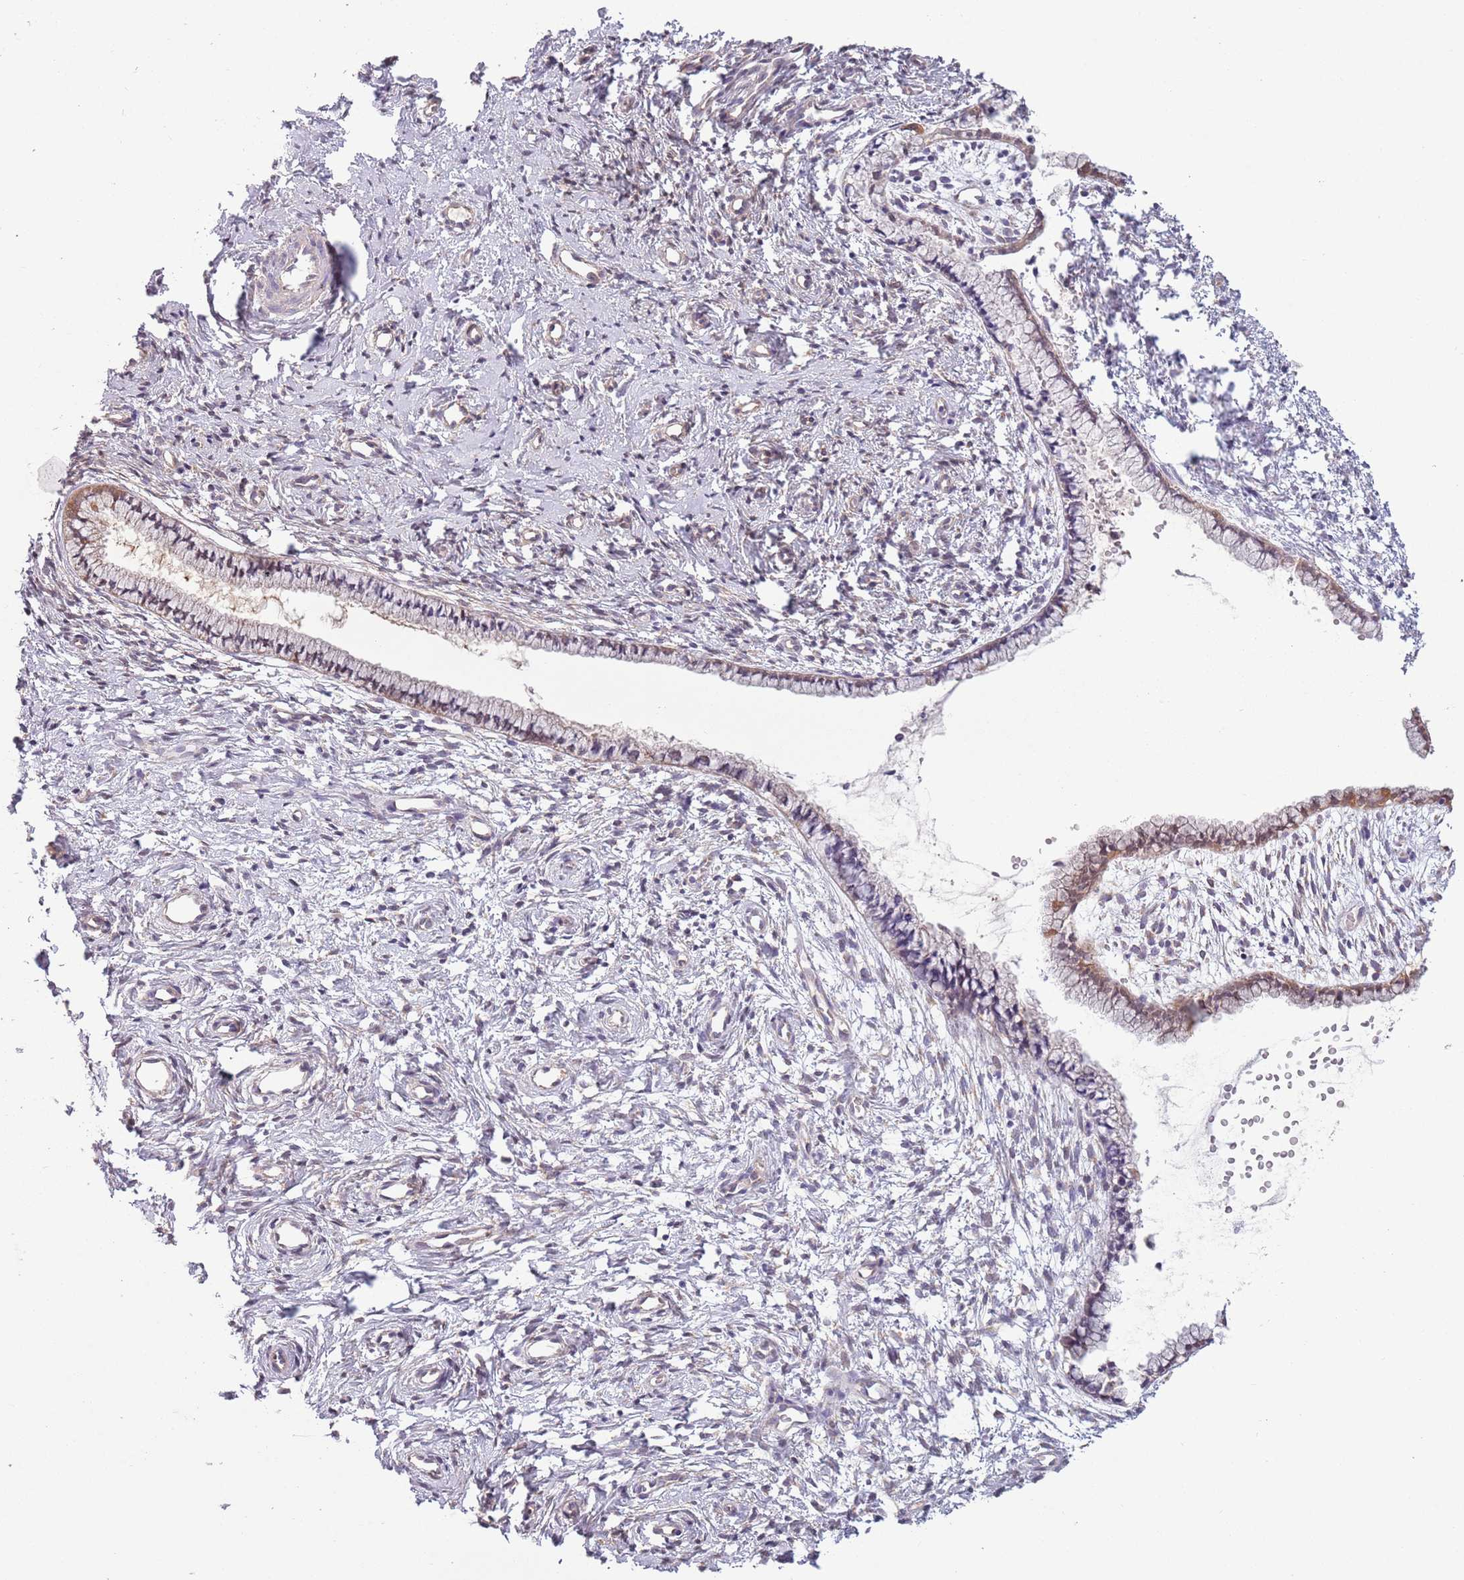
{"staining": {"intensity": "moderate", "quantity": "<25%", "location": "cytoplasmic/membranous"}, "tissue": "cervix", "cell_type": "Glandular cells", "image_type": "normal", "snomed": [{"axis": "morphology", "description": "Normal tissue, NOS"}, {"axis": "topography", "description": "Cervix"}], "caption": "Brown immunohistochemical staining in unremarkable cervix demonstrates moderate cytoplasmic/membranous positivity in about <25% of glandular cells.", "gene": "COQ5", "patient": {"sex": "female", "age": 57}}